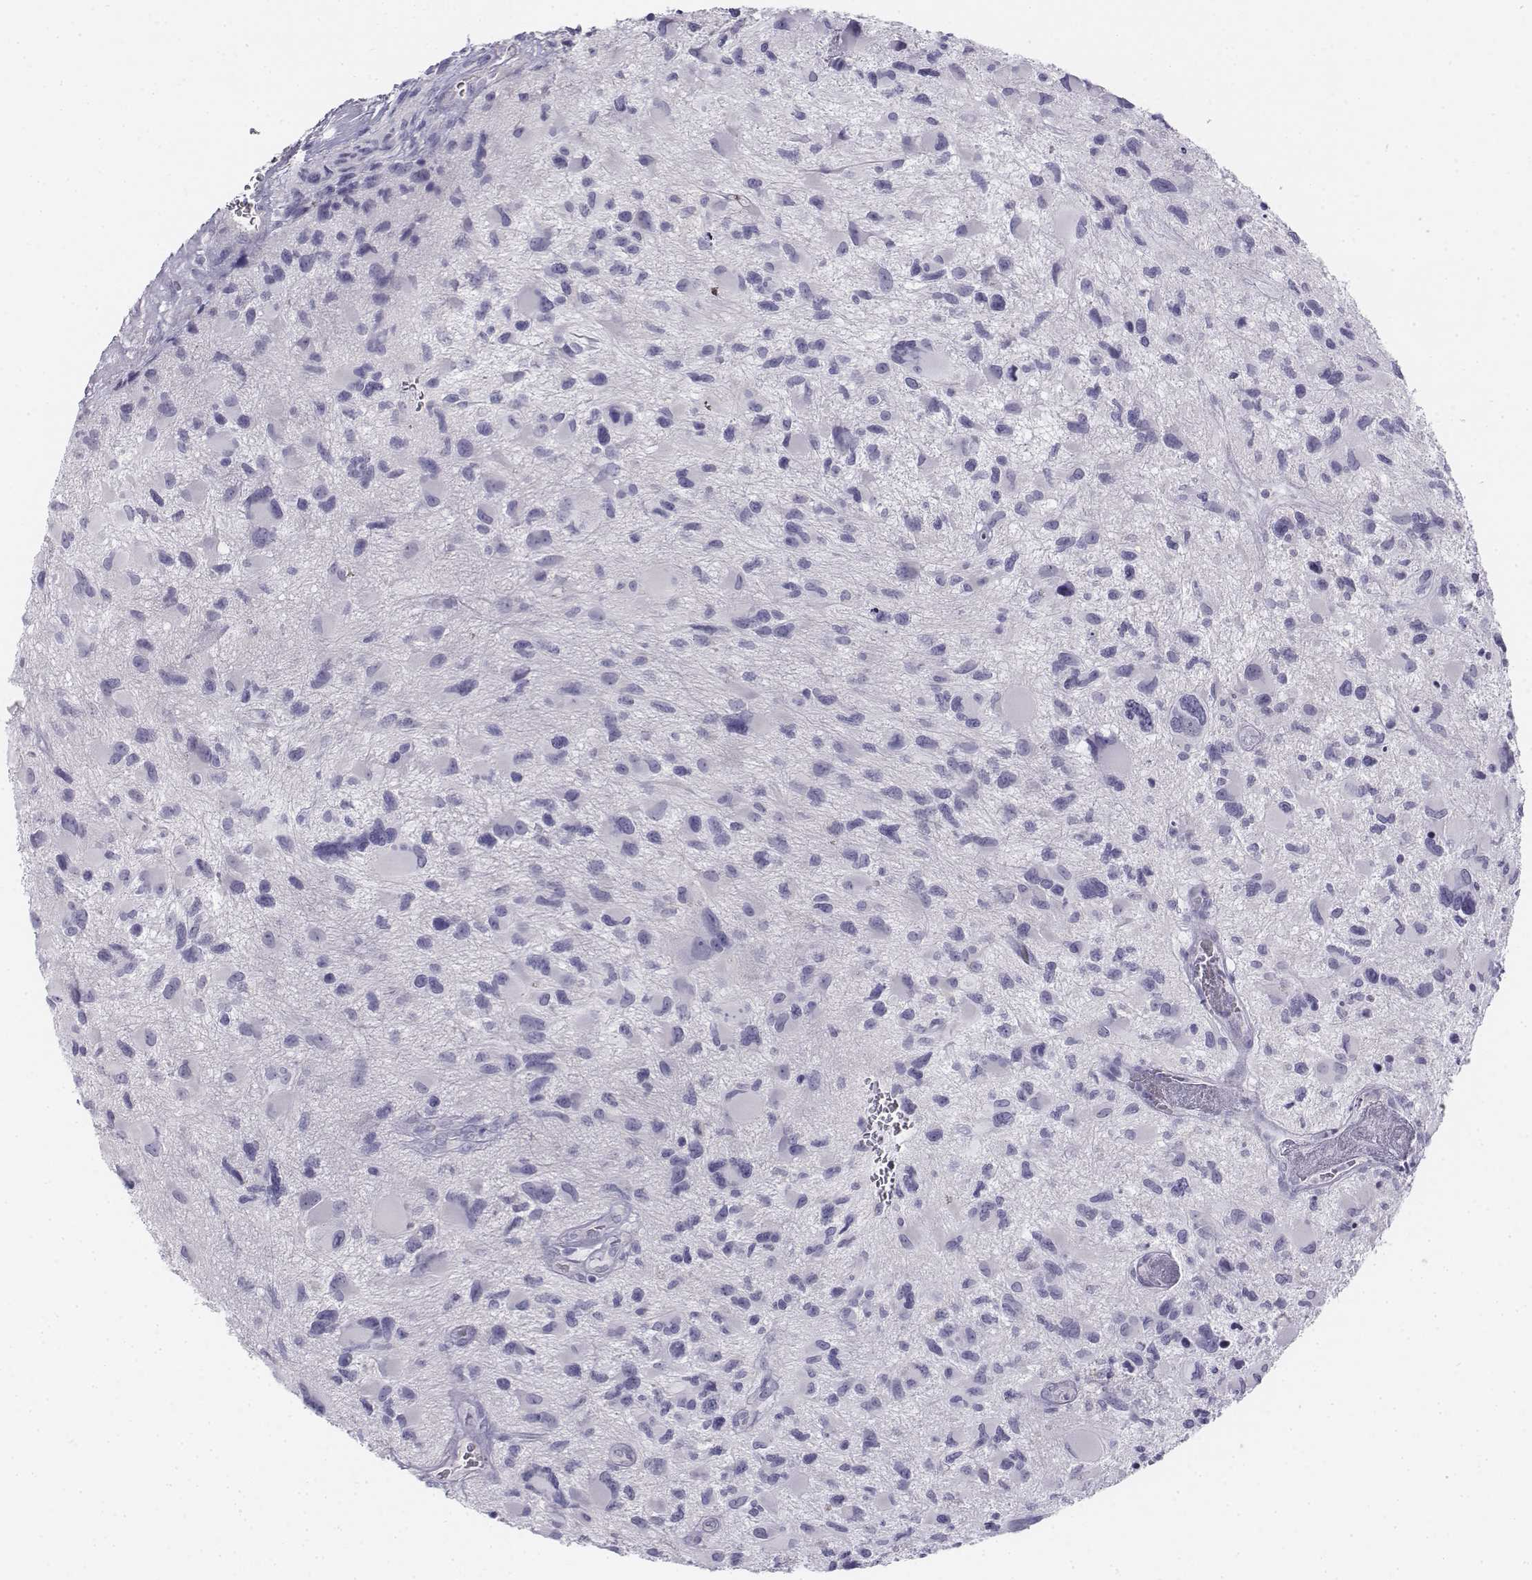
{"staining": {"intensity": "negative", "quantity": "none", "location": "none"}, "tissue": "glioma", "cell_type": "Tumor cells", "image_type": "cancer", "snomed": [{"axis": "morphology", "description": "Glioma, malignant, NOS"}, {"axis": "morphology", "description": "Glioma, malignant, High grade"}, {"axis": "topography", "description": "Brain"}], "caption": "Immunohistochemistry (IHC) of human glioma reveals no staining in tumor cells.", "gene": "TH", "patient": {"sex": "female", "age": 71}}